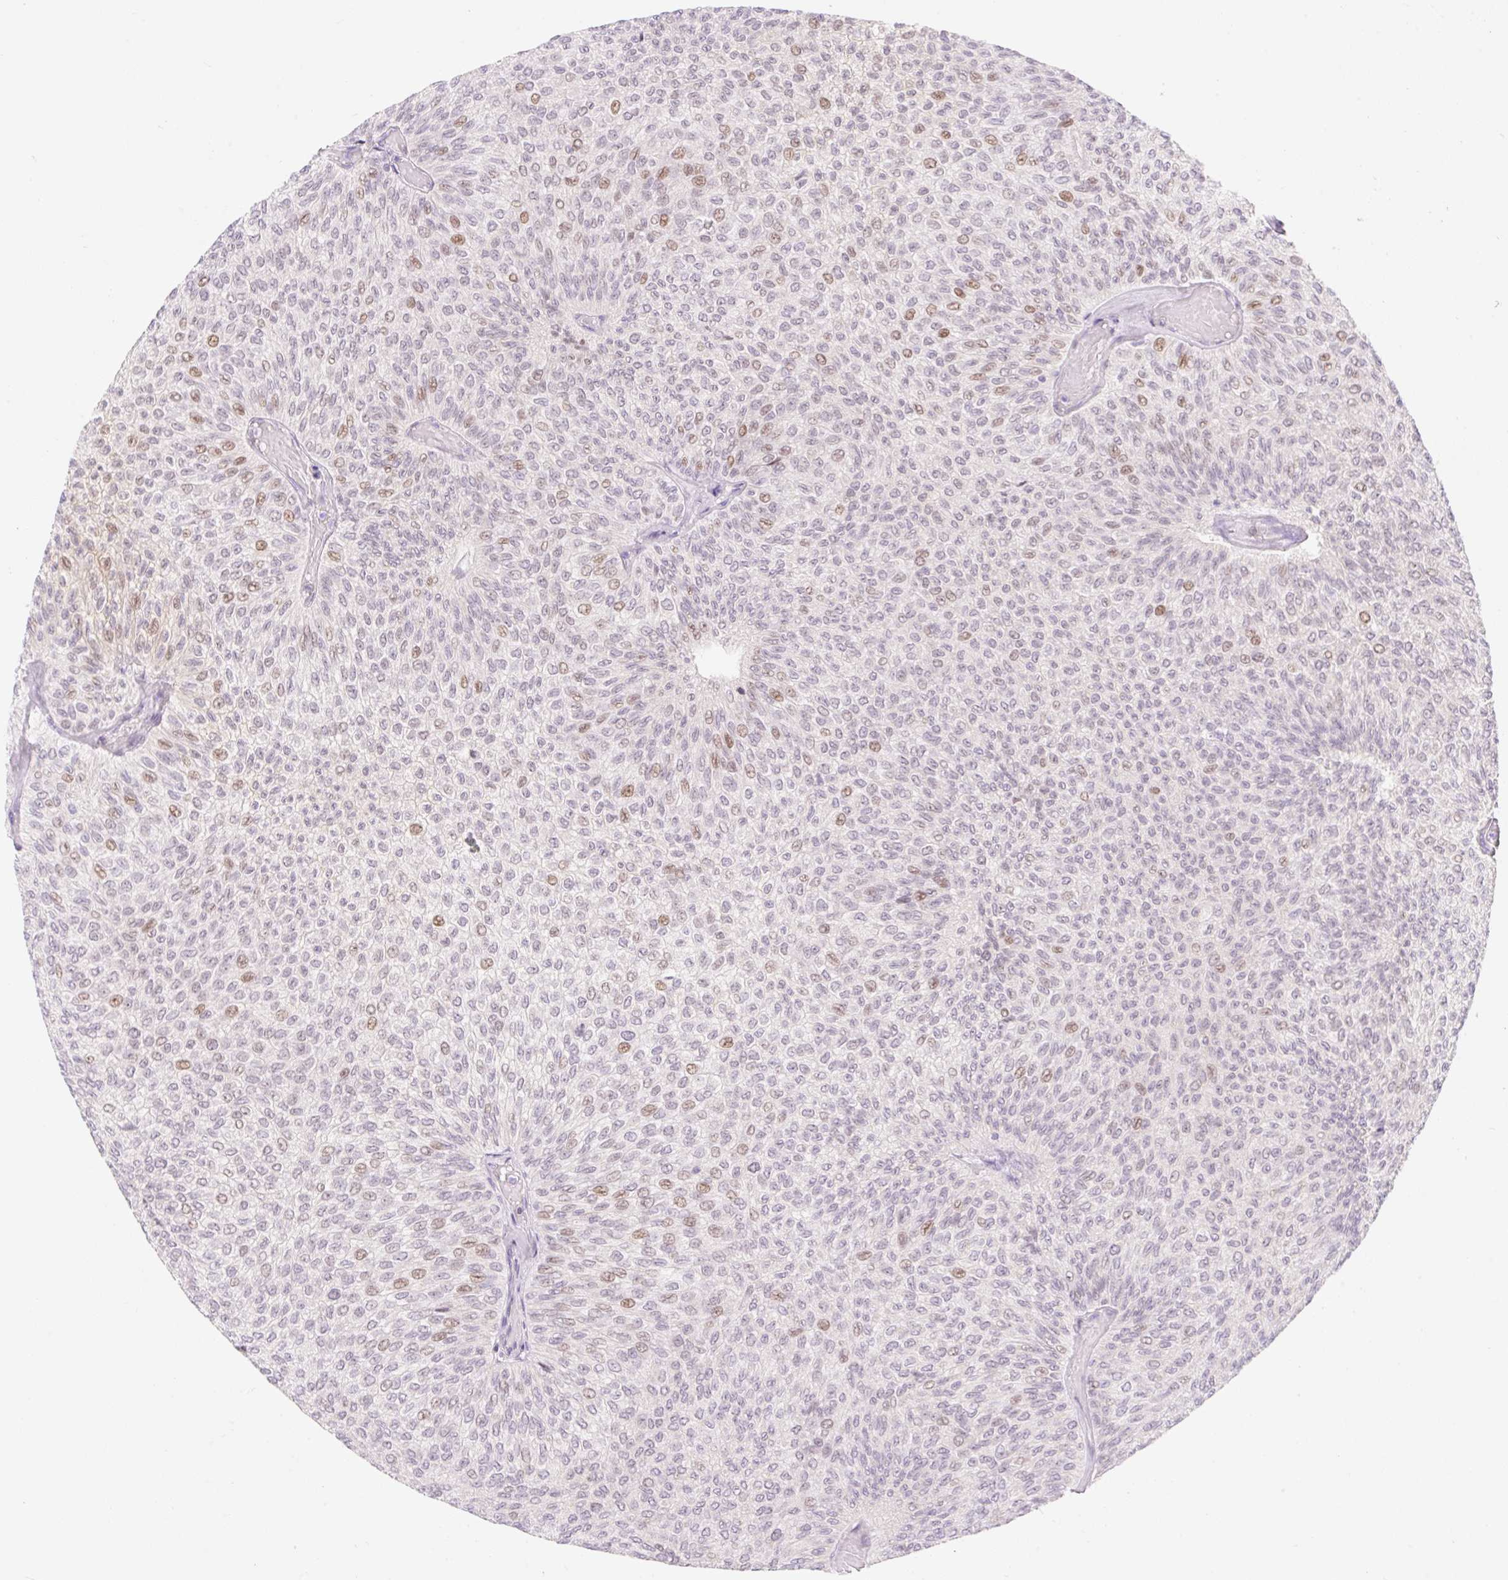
{"staining": {"intensity": "moderate", "quantity": "<25%", "location": "nuclear"}, "tissue": "urothelial cancer", "cell_type": "Tumor cells", "image_type": "cancer", "snomed": [{"axis": "morphology", "description": "Urothelial carcinoma, Low grade"}, {"axis": "topography", "description": "Urinary bladder"}], "caption": "Urothelial carcinoma (low-grade) stained with DAB IHC shows low levels of moderate nuclear positivity in about <25% of tumor cells.", "gene": "H2BW1", "patient": {"sex": "male", "age": 78}}